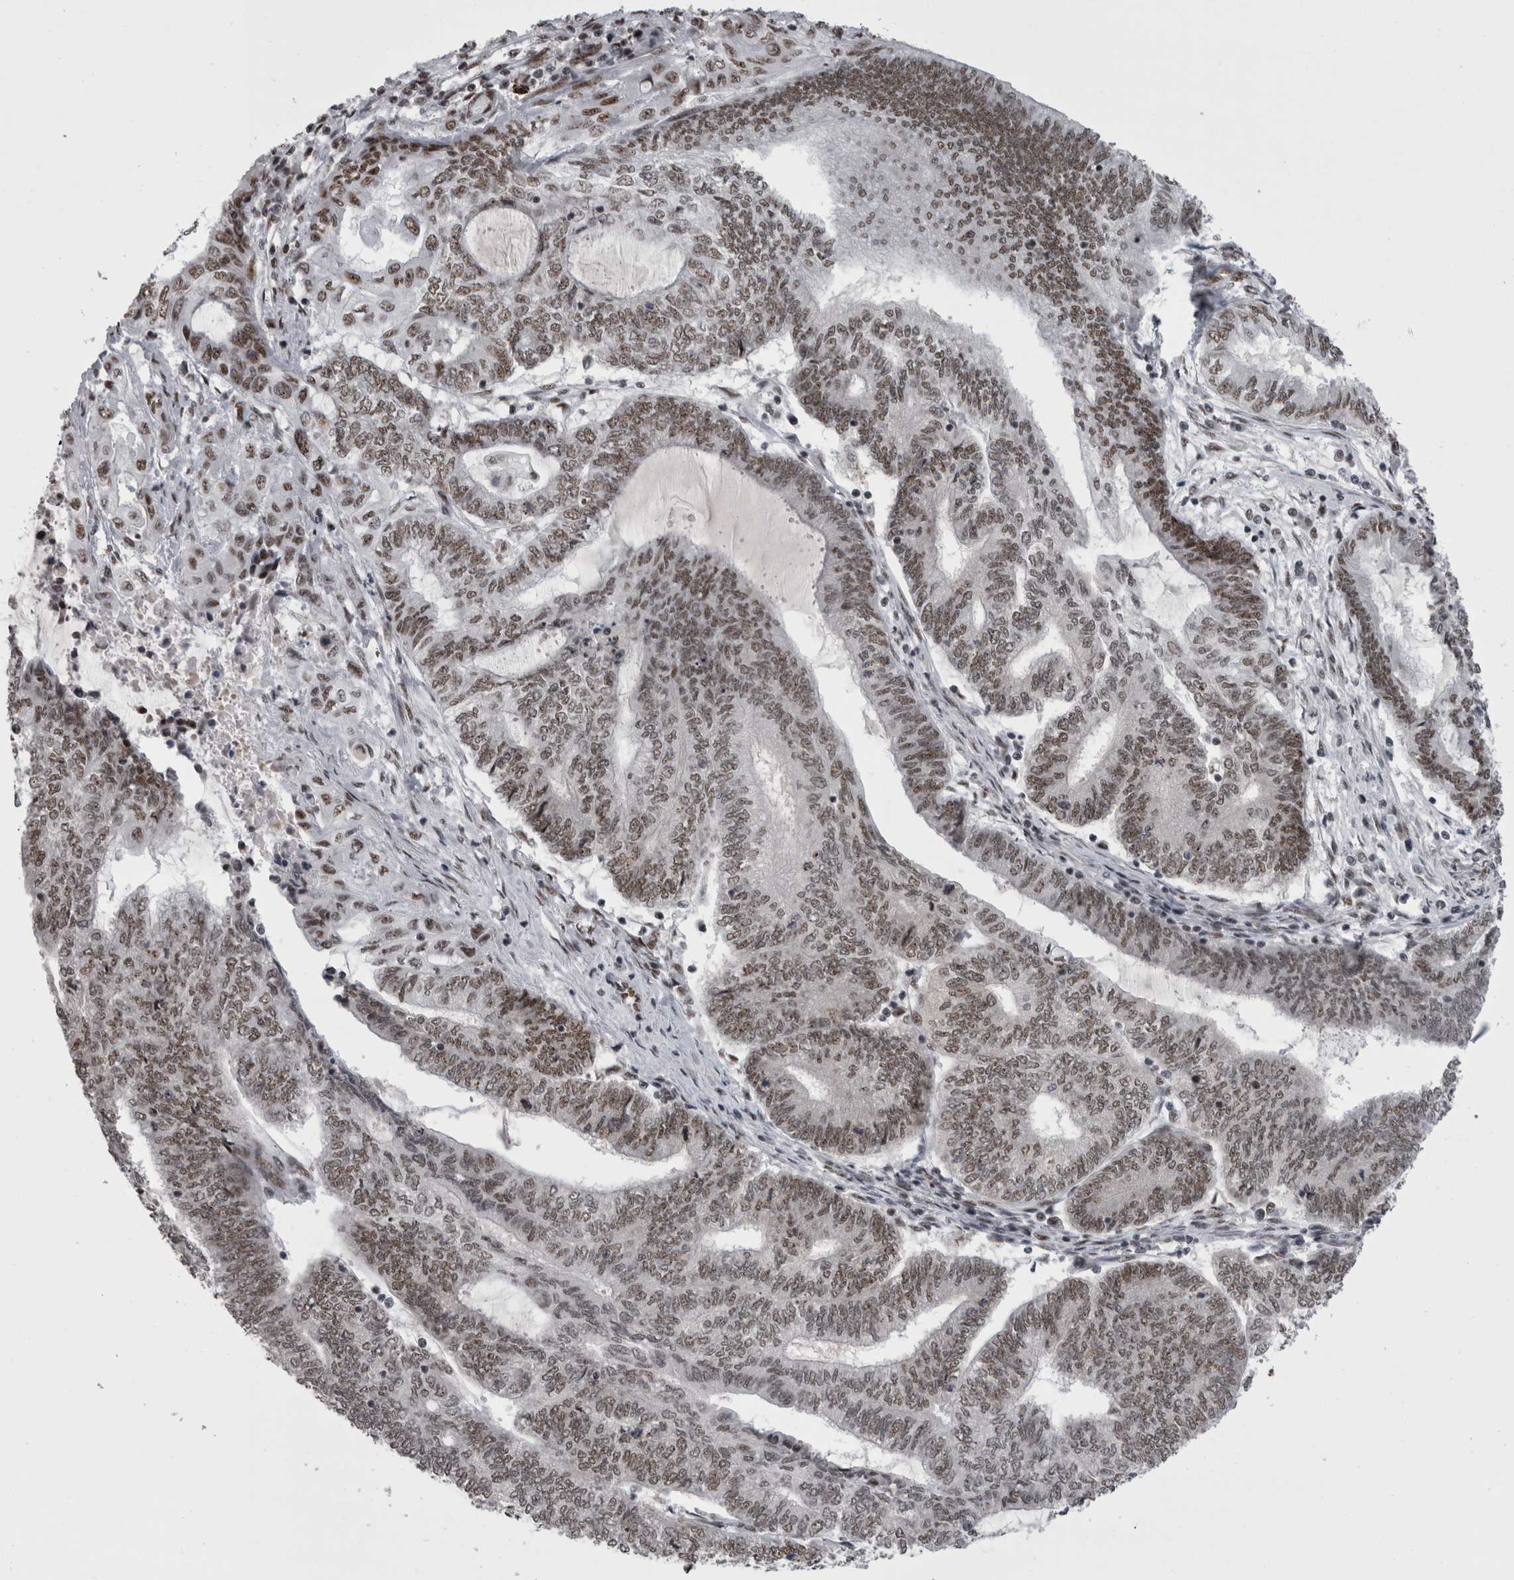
{"staining": {"intensity": "weak", "quantity": ">75%", "location": "nuclear"}, "tissue": "endometrial cancer", "cell_type": "Tumor cells", "image_type": "cancer", "snomed": [{"axis": "morphology", "description": "Adenocarcinoma, NOS"}, {"axis": "topography", "description": "Uterus"}, {"axis": "topography", "description": "Endometrium"}], "caption": "DAB (3,3'-diaminobenzidine) immunohistochemical staining of human adenocarcinoma (endometrial) shows weak nuclear protein staining in about >75% of tumor cells.", "gene": "SNRNP40", "patient": {"sex": "female", "age": 70}}